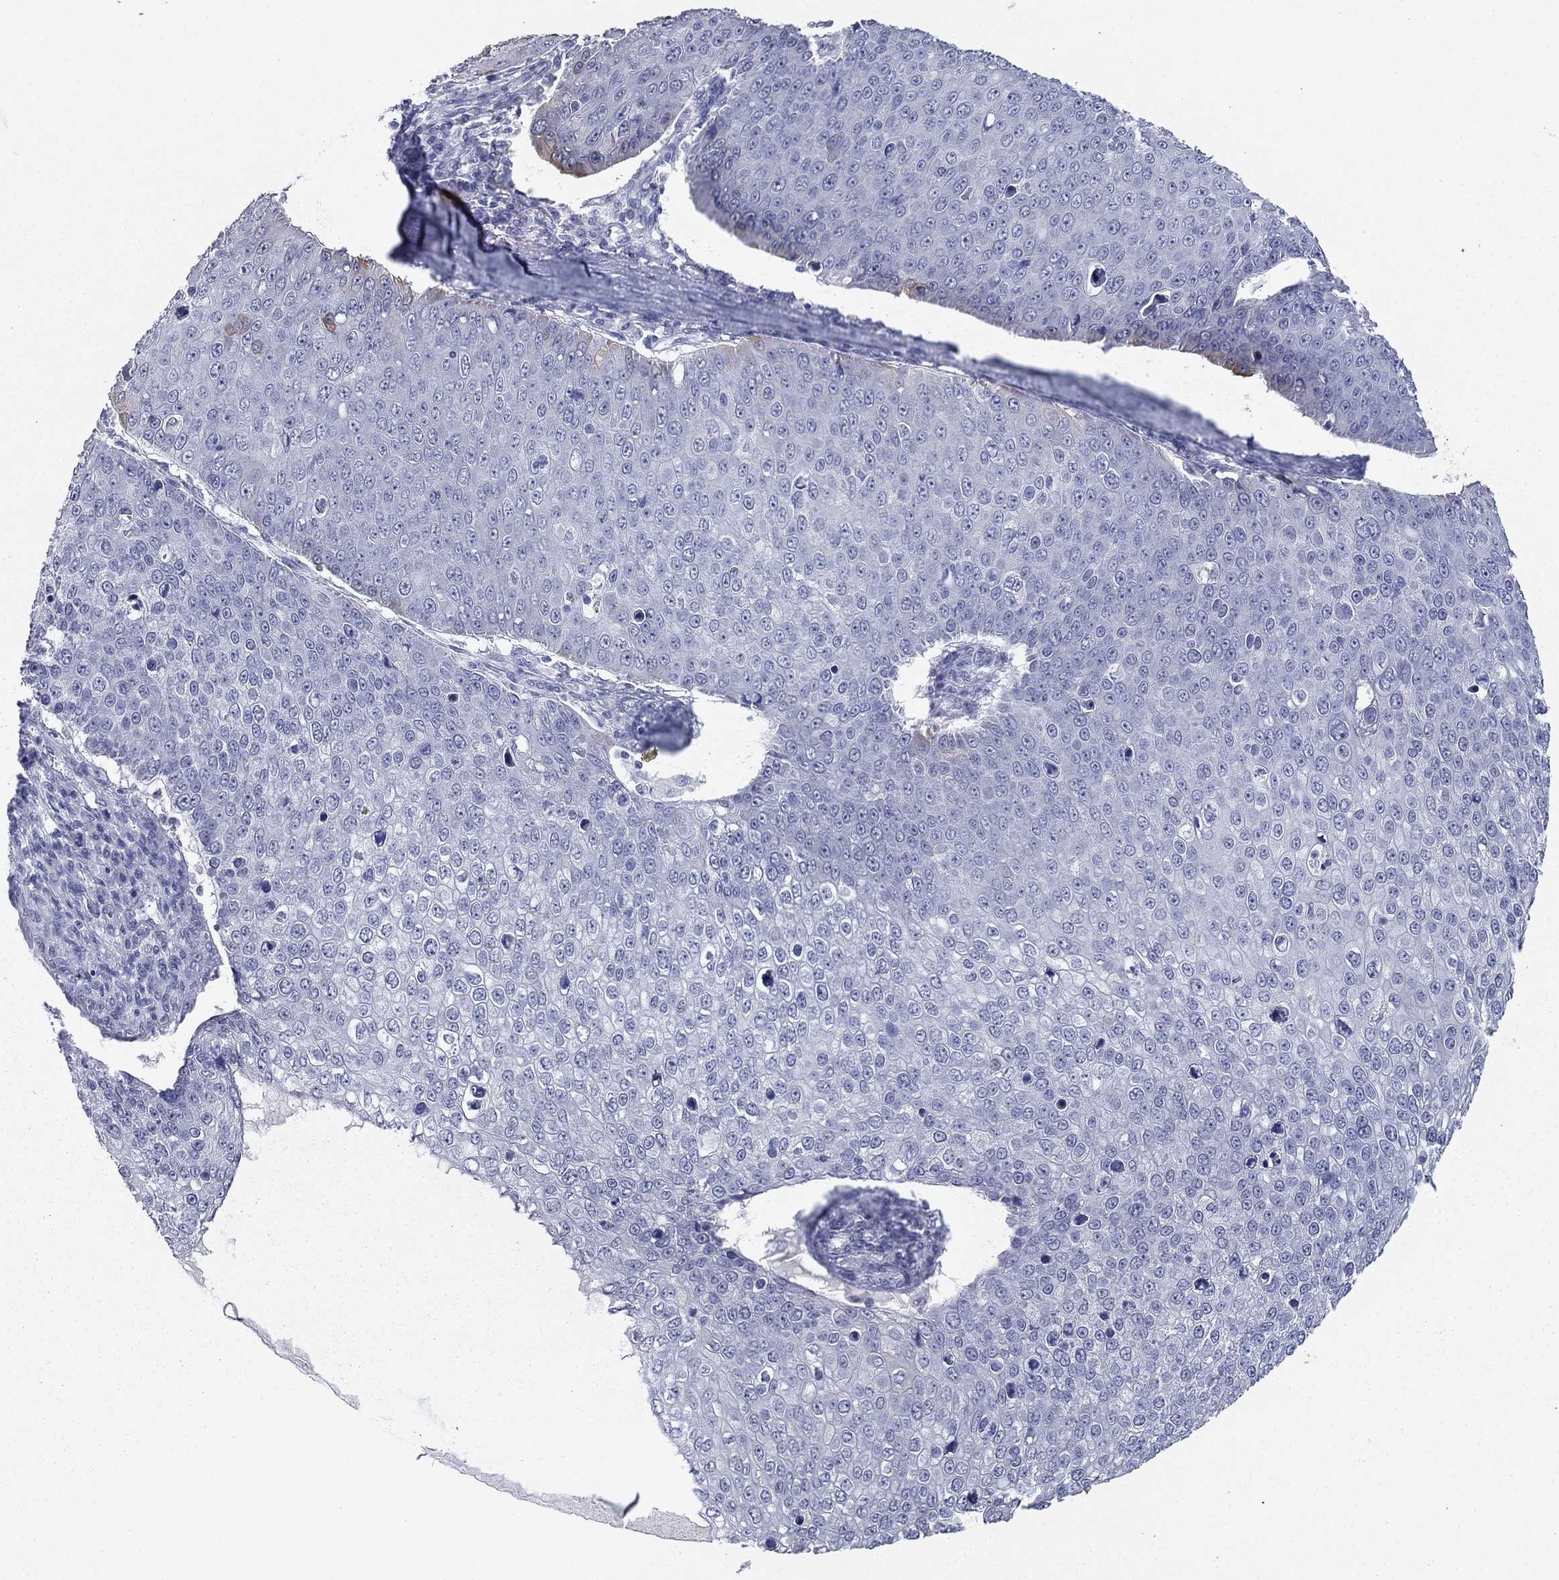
{"staining": {"intensity": "negative", "quantity": "none", "location": "none"}, "tissue": "skin cancer", "cell_type": "Tumor cells", "image_type": "cancer", "snomed": [{"axis": "morphology", "description": "Squamous cell carcinoma, NOS"}, {"axis": "topography", "description": "Skin"}], "caption": "A micrograph of human skin cancer (squamous cell carcinoma) is negative for staining in tumor cells.", "gene": "KRT75", "patient": {"sex": "male", "age": 71}}